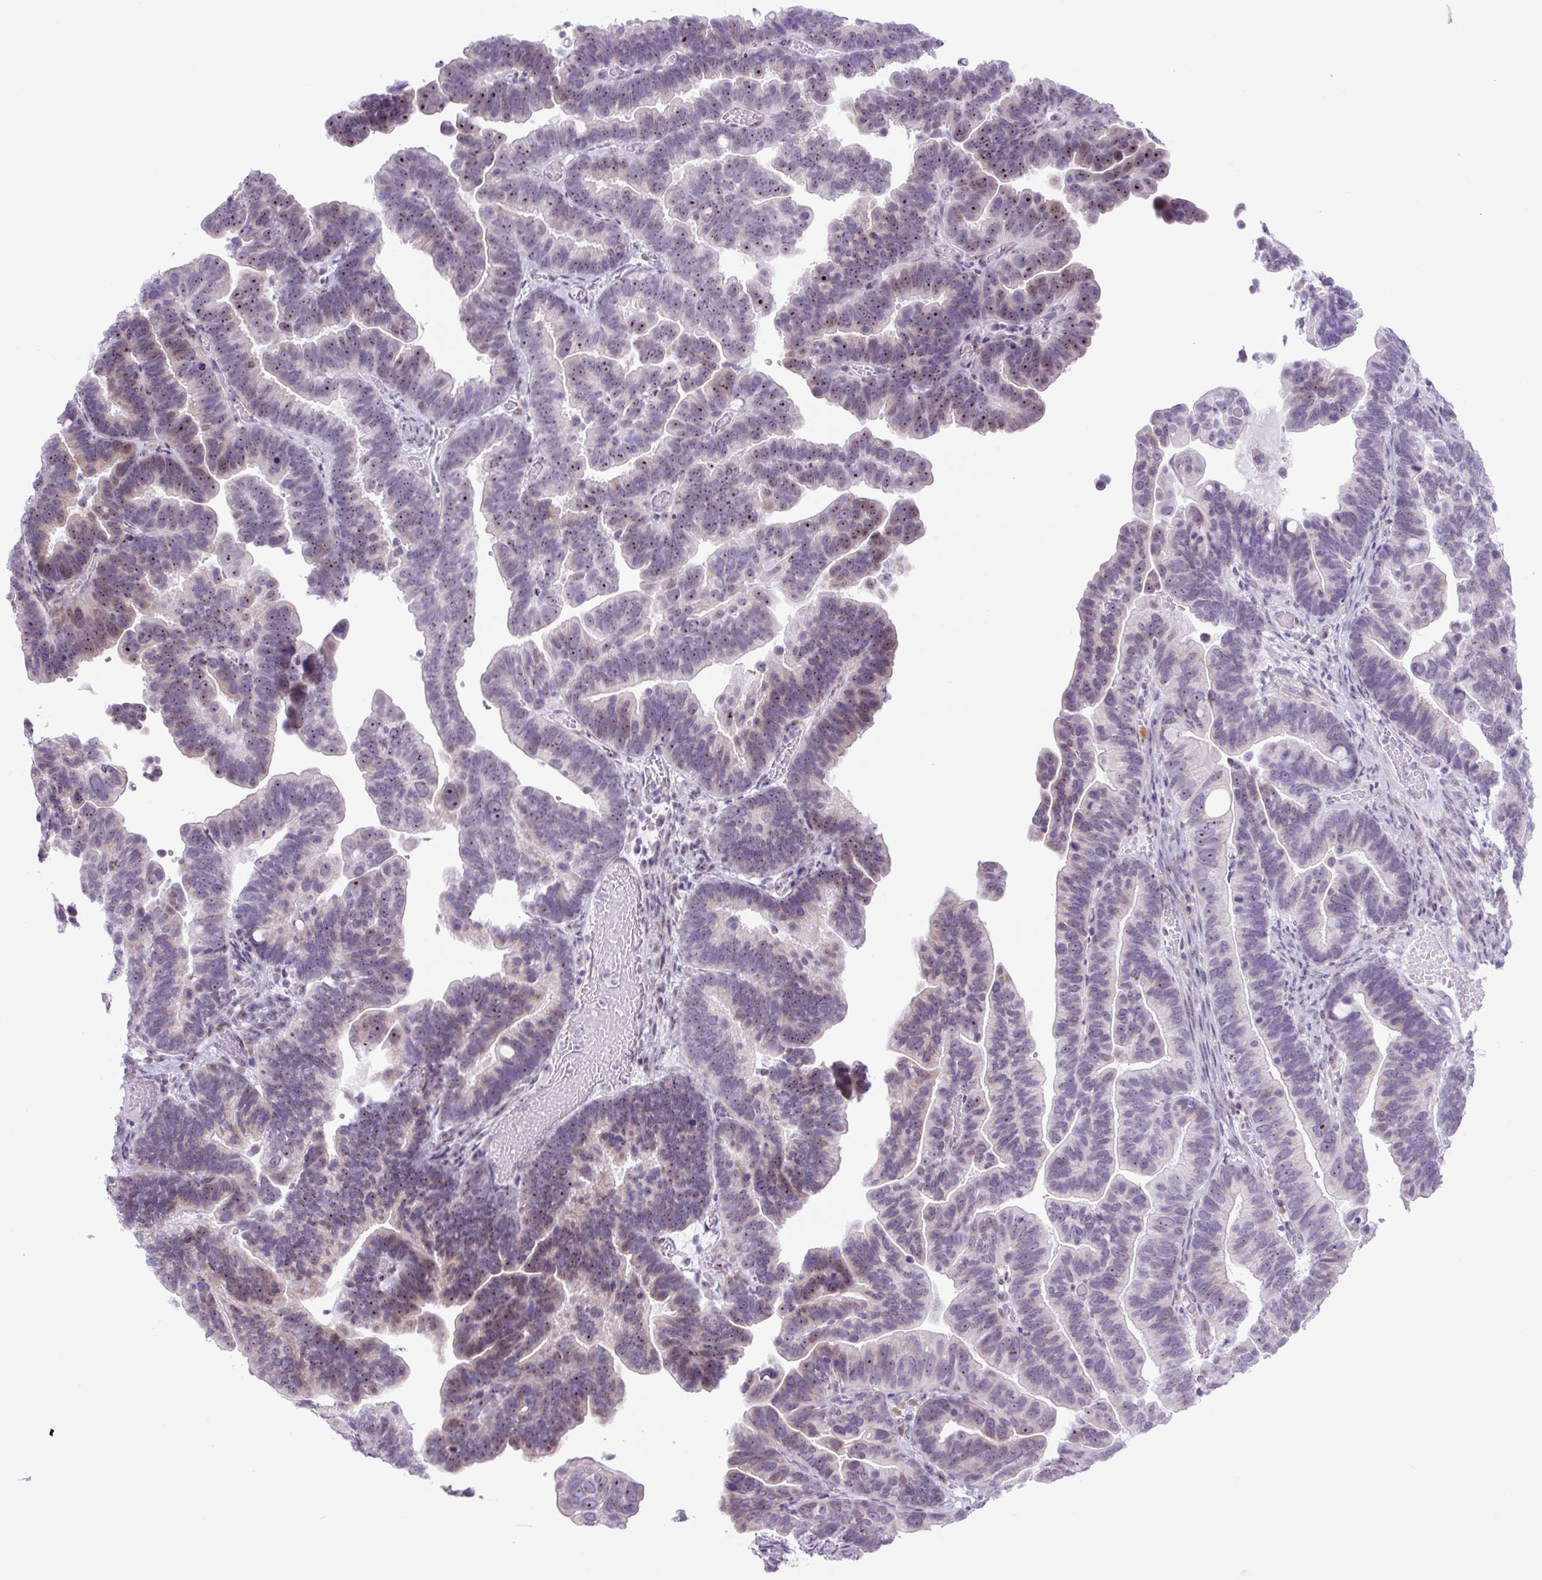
{"staining": {"intensity": "moderate", "quantity": "25%-75%", "location": "nuclear"}, "tissue": "ovarian cancer", "cell_type": "Tumor cells", "image_type": "cancer", "snomed": [{"axis": "morphology", "description": "Cystadenocarcinoma, serous, NOS"}, {"axis": "topography", "description": "Ovary"}], "caption": "The micrograph exhibits staining of ovarian cancer (serous cystadenocarcinoma), revealing moderate nuclear protein staining (brown color) within tumor cells.", "gene": "RRS1", "patient": {"sex": "female", "age": 56}}